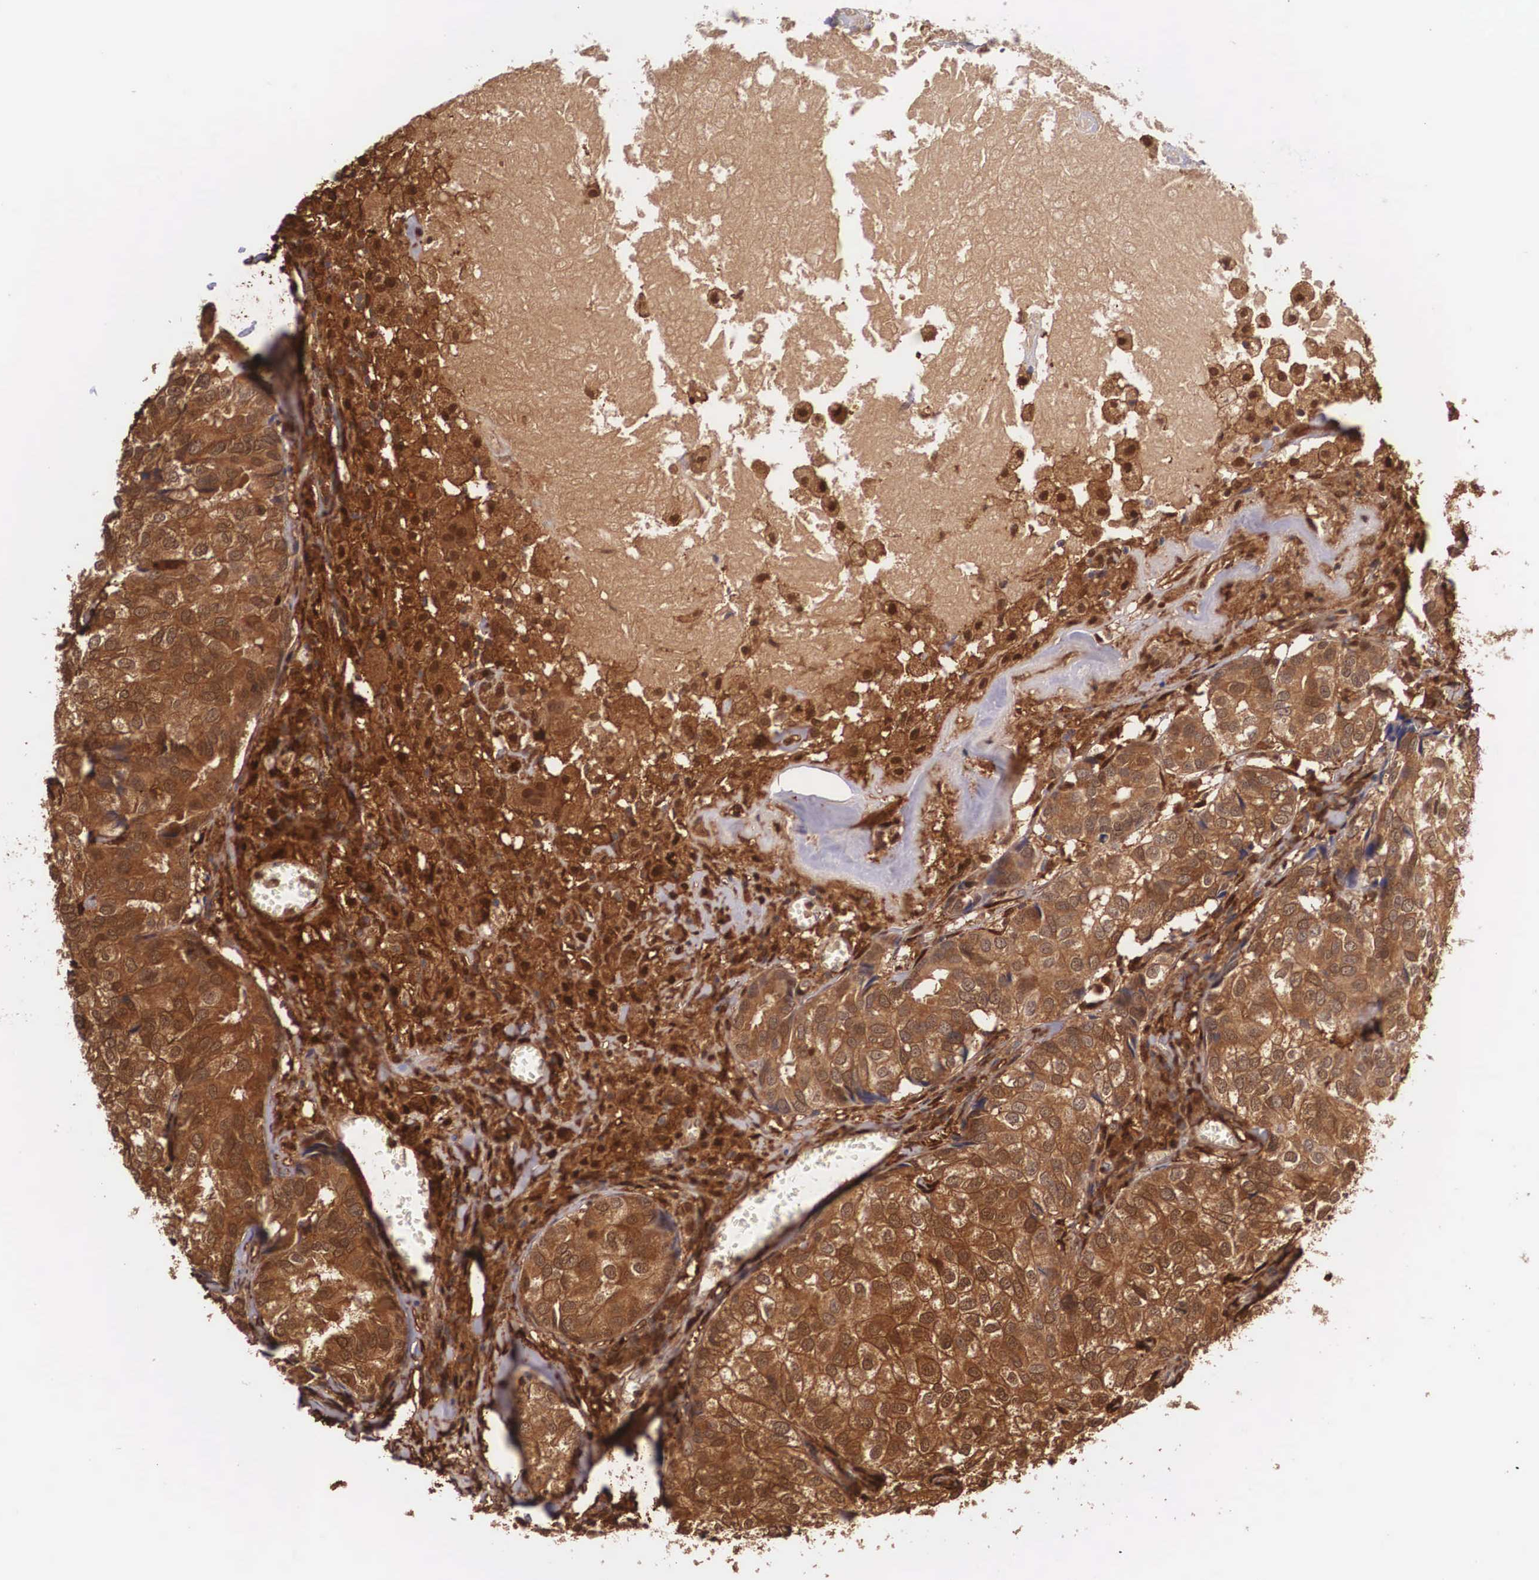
{"staining": {"intensity": "strong", "quantity": ">75%", "location": "cytoplasmic/membranous"}, "tissue": "breast cancer", "cell_type": "Tumor cells", "image_type": "cancer", "snomed": [{"axis": "morphology", "description": "Duct carcinoma"}, {"axis": "topography", "description": "Breast"}], "caption": "Tumor cells demonstrate strong cytoplasmic/membranous positivity in approximately >75% of cells in invasive ductal carcinoma (breast). (DAB IHC, brown staining for protein, blue staining for nuclei).", "gene": "LGALS1", "patient": {"sex": "female", "age": 68}}